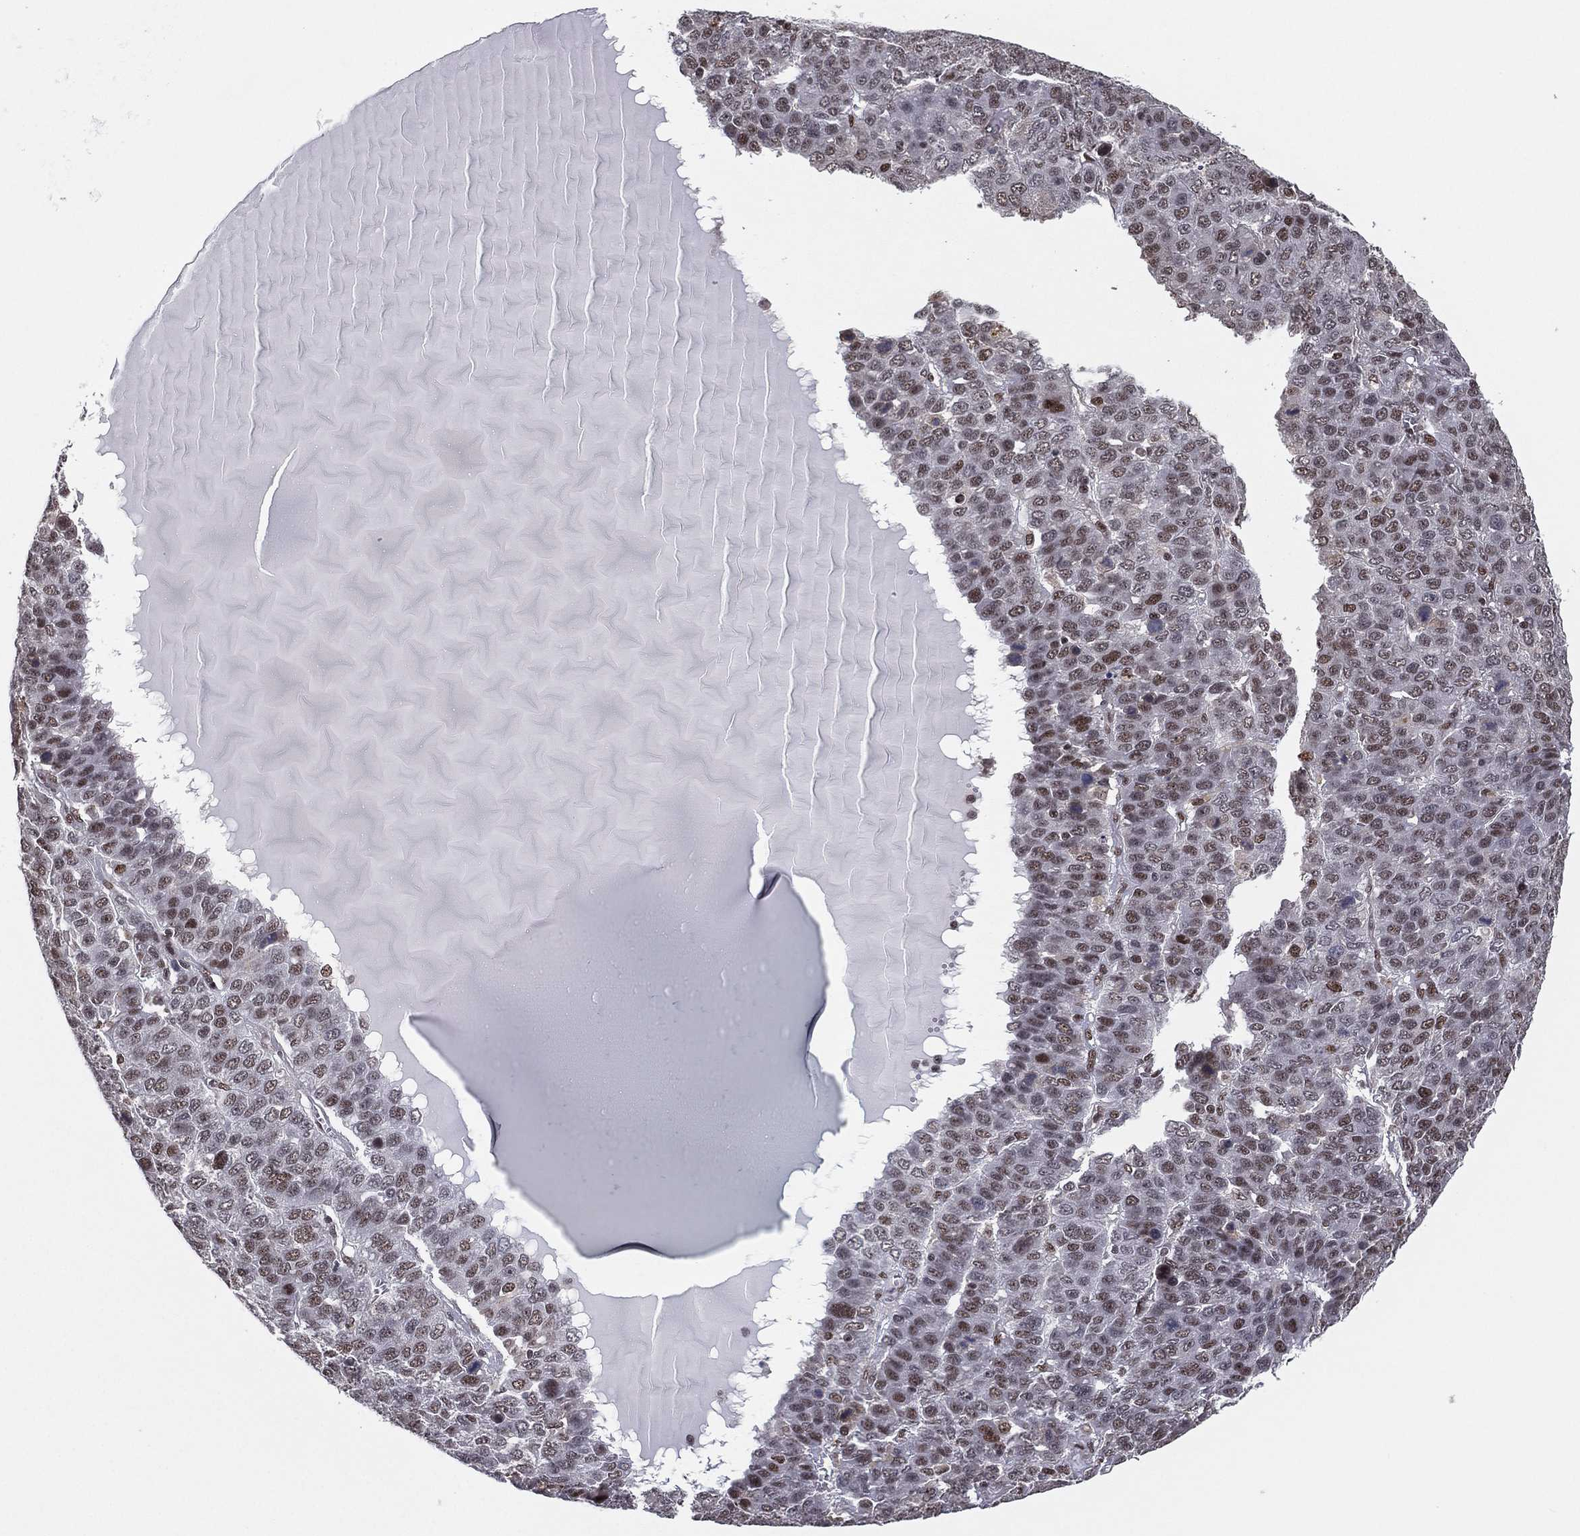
{"staining": {"intensity": "moderate", "quantity": "25%-75%", "location": "nuclear"}, "tissue": "liver cancer", "cell_type": "Tumor cells", "image_type": "cancer", "snomed": [{"axis": "morphology", "description": "Carcinoma, Hepatocellular, NOS"}, {"axis": "topography", "description": "Liver"}], "caption": "Immunohistochemistry (IHC) (DAB (3,3'-diaminobenzidine)) staining of human liver cancer displays moderate nuclear protein positivity in approximately 25%-75% of tumor cells. (brown staining indicates protein expression, while blue staining denotes nuclei).", "gene": "GPALPP1", "patient": {"sex": "male", "age": 69}}